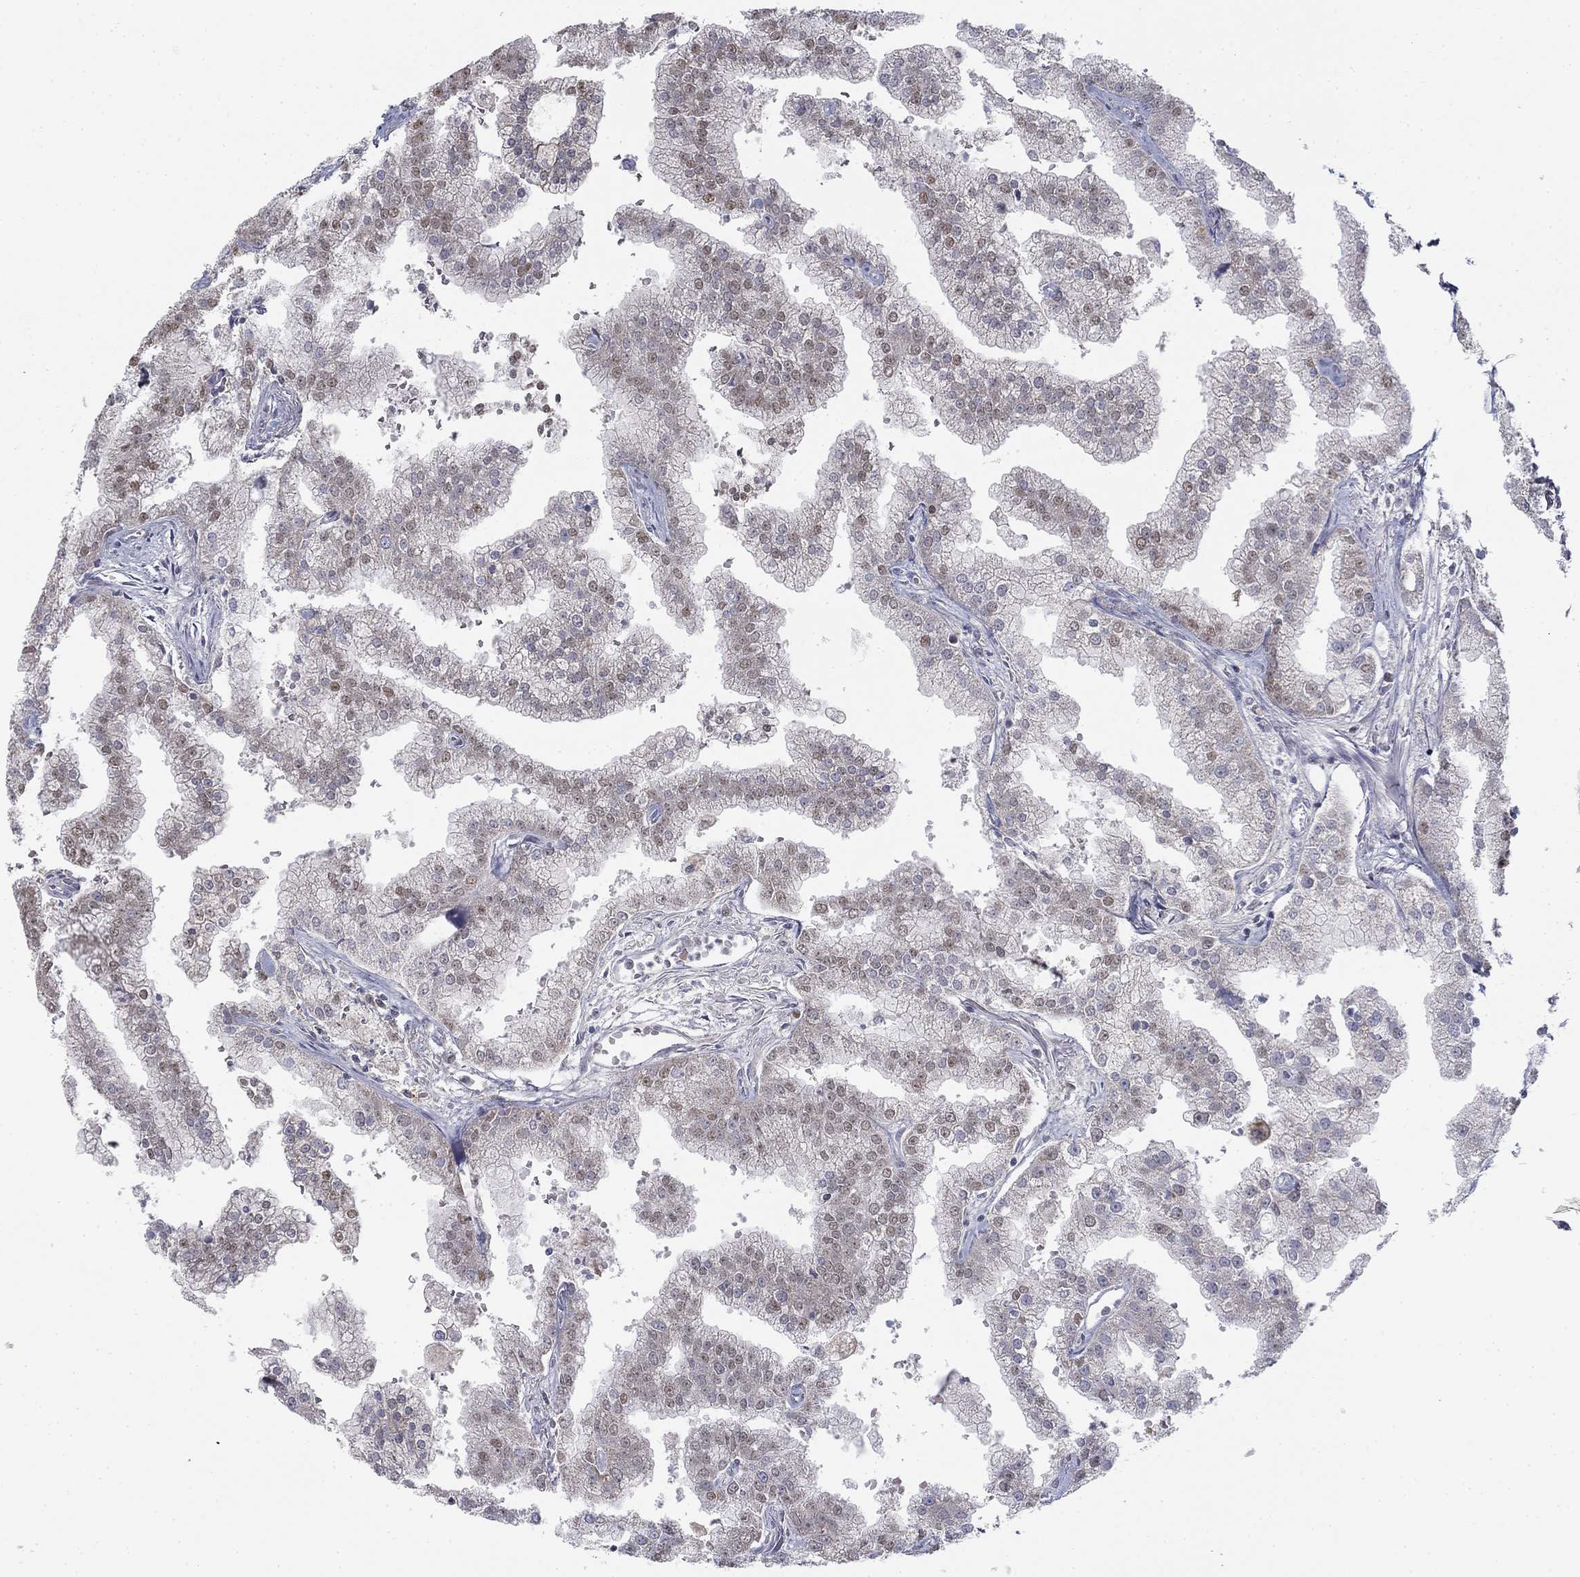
{"staining": {"intensity": "negative", "quantity": "none", "location": "none"}, "tissue": "prostate cancer", "cell_type": "Tumor cells", "image_type": "cancer", "snomed": [{"axis": "morphology", "description": "Adenocarcinoma, NOS"}, {"axis": "topography", "description": "Prostate"}], "caption": "Tumor cells show no significant protein positivity in prostate cancer (adenocarcinoma).", "gene": "SLC2A9", "patient": {"sex": "male", "age": 70}}